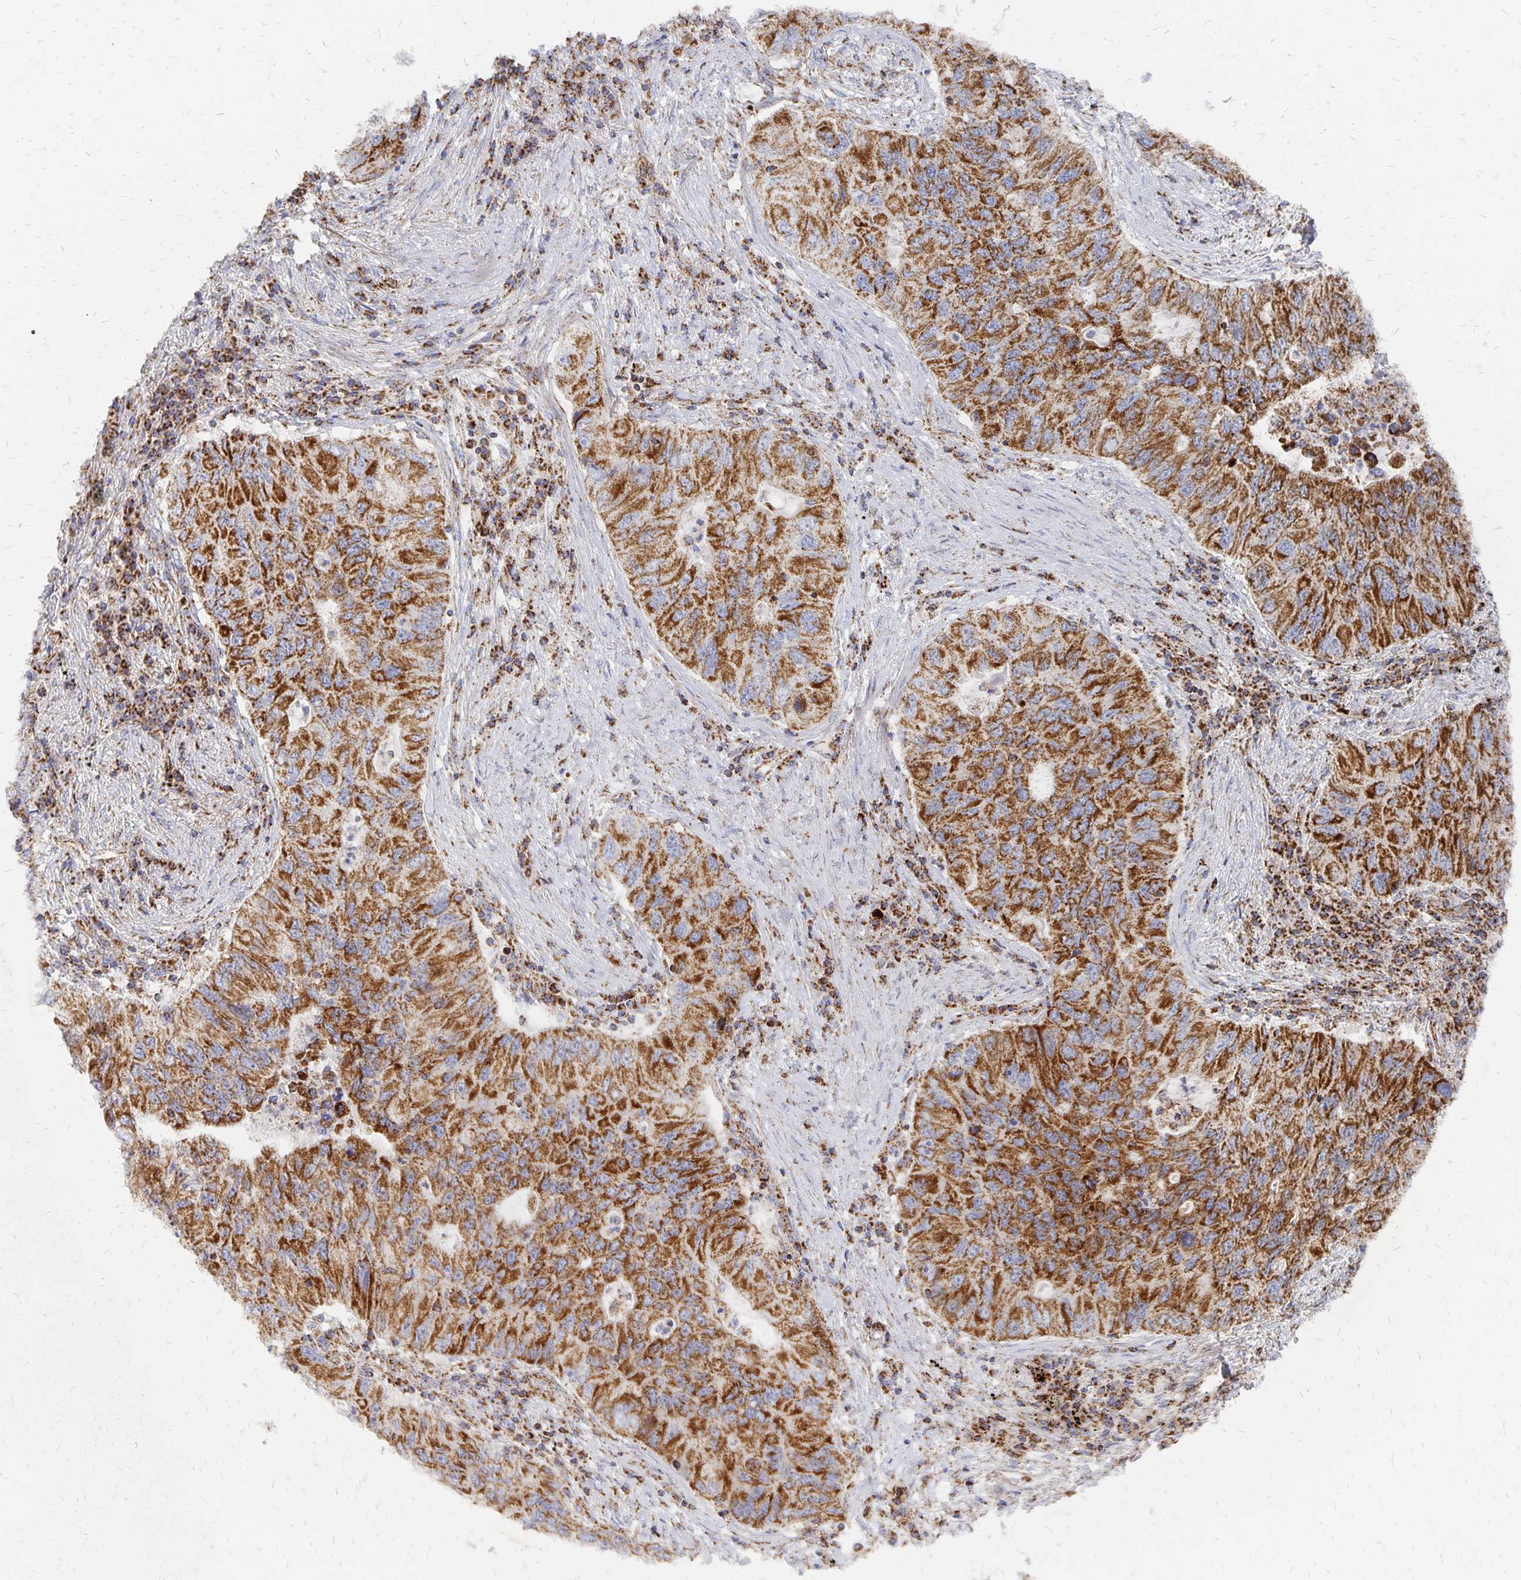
{"staining": {"intensity": "strong", "quantity": ">75%", "location": "cytoplasmic/membranous"}, "tissue": "lung cancer", "cell_type": "Tumor cells", "image_type": "cancer", "snomed": [{"axis": "morphology", "description": "Adenocarcinoma, NOS"}, {"axis": "morphology", "description": "Adenocarcinoma, metastatic, NOS"}, {"axis": "topography", "description": "Lymph node"}, {"axis": "topography", "description": "Lung"}], "caption": "Immunohistochemistry (DAB) staining of lung adenocarcinoma exhibits strong cytoplasmic/membranous protein positivity in approximately >75% of tumor cells.", "gene": "STOML2", "patient": {"sex": "female", "age": 54}}